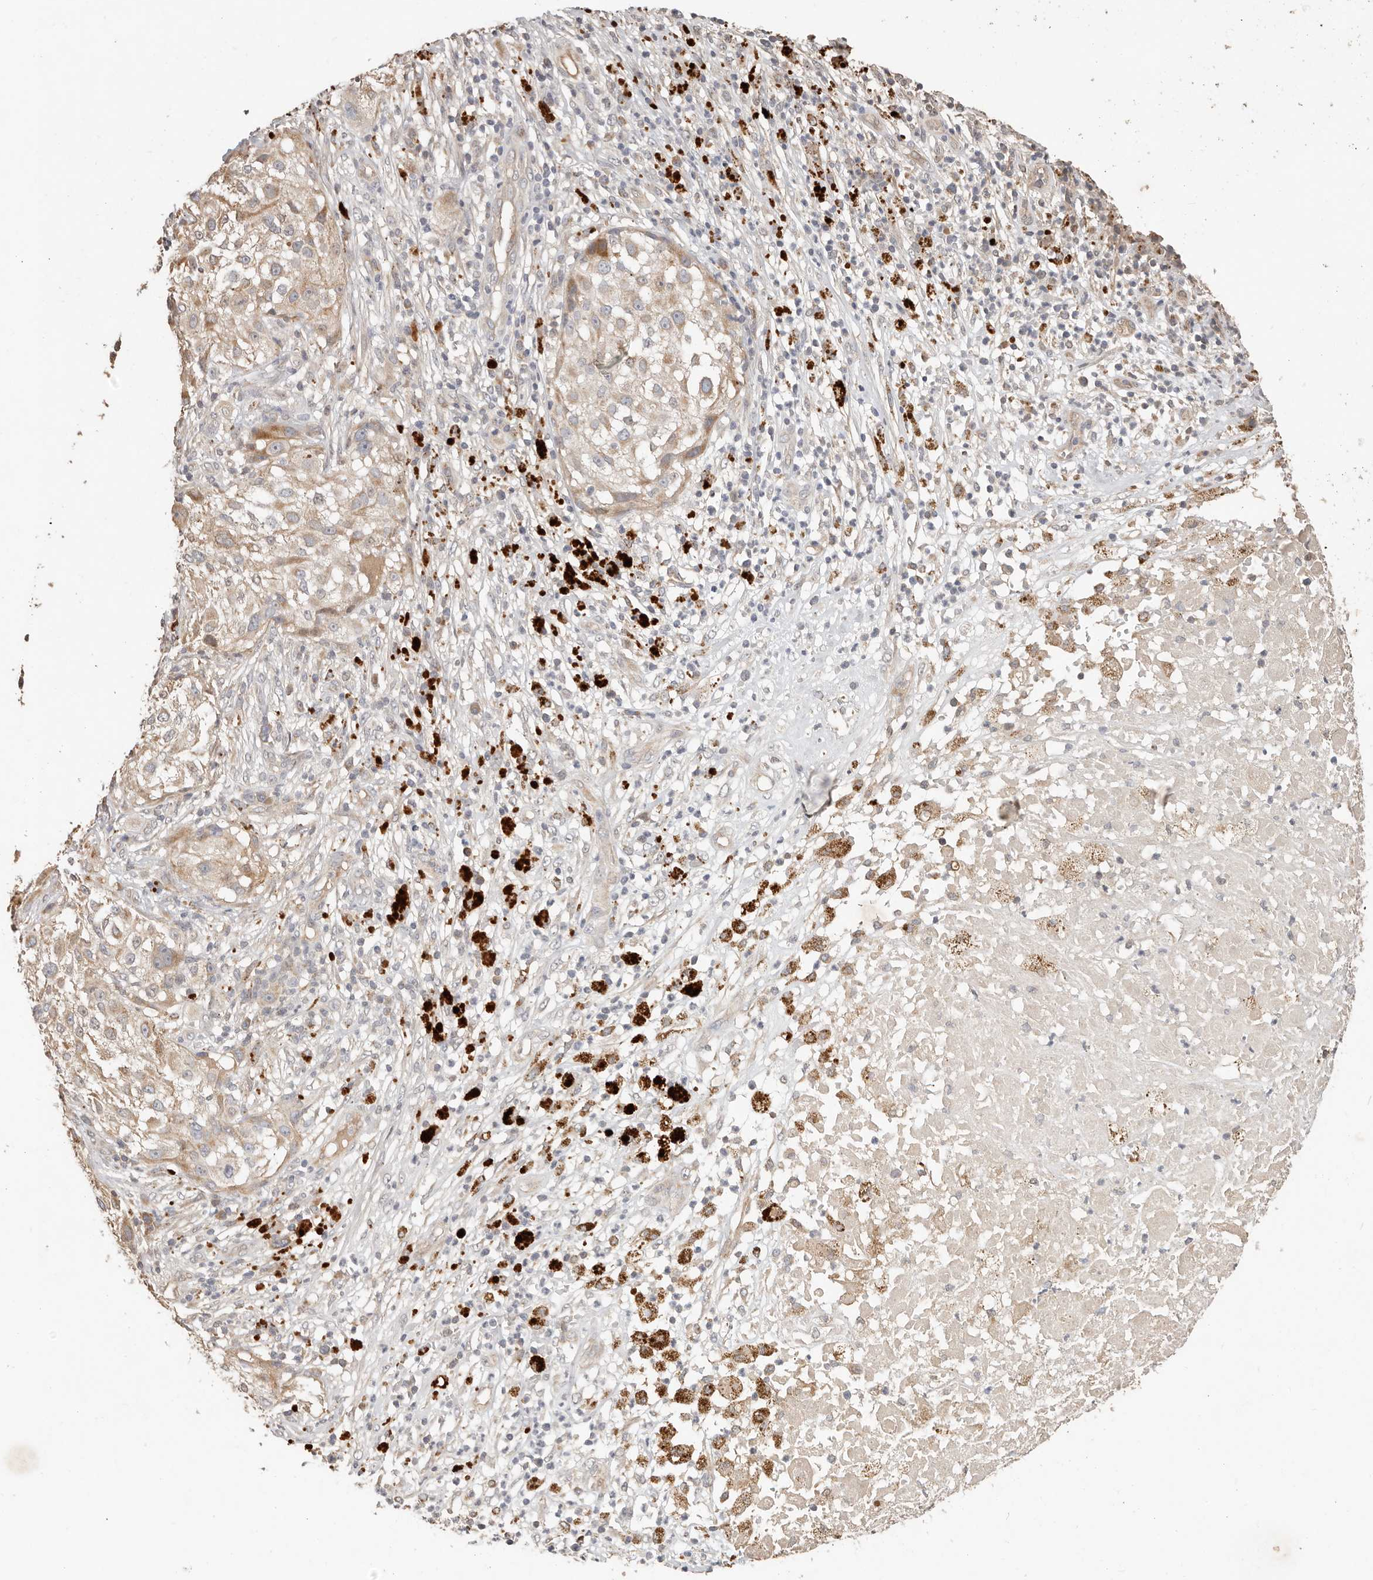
{"staining": {"intensity": "weak", "quantity": ">75%", "location": "cytoplasmic/membranous"}, "tissue": "melanoma", "cell_type": "Tumor cells", "image_type": "cancer", "snomed": [{"axis": "morphology", "description": "Necrosis, NOS"}, {"axis": "morphology", "description": "Malignant melanoma, NOS"}, {"axis": "topography", "description": "Skin"}], "caption": "A high-resolution micrograph shows IHC staining of malignant melanoma, which exhibits weak cytoplasmic/membranous staining in approximately >75% of tumor cells.", "gene": "MTFR2", "patient": {"sex": "female", "age": 87}}